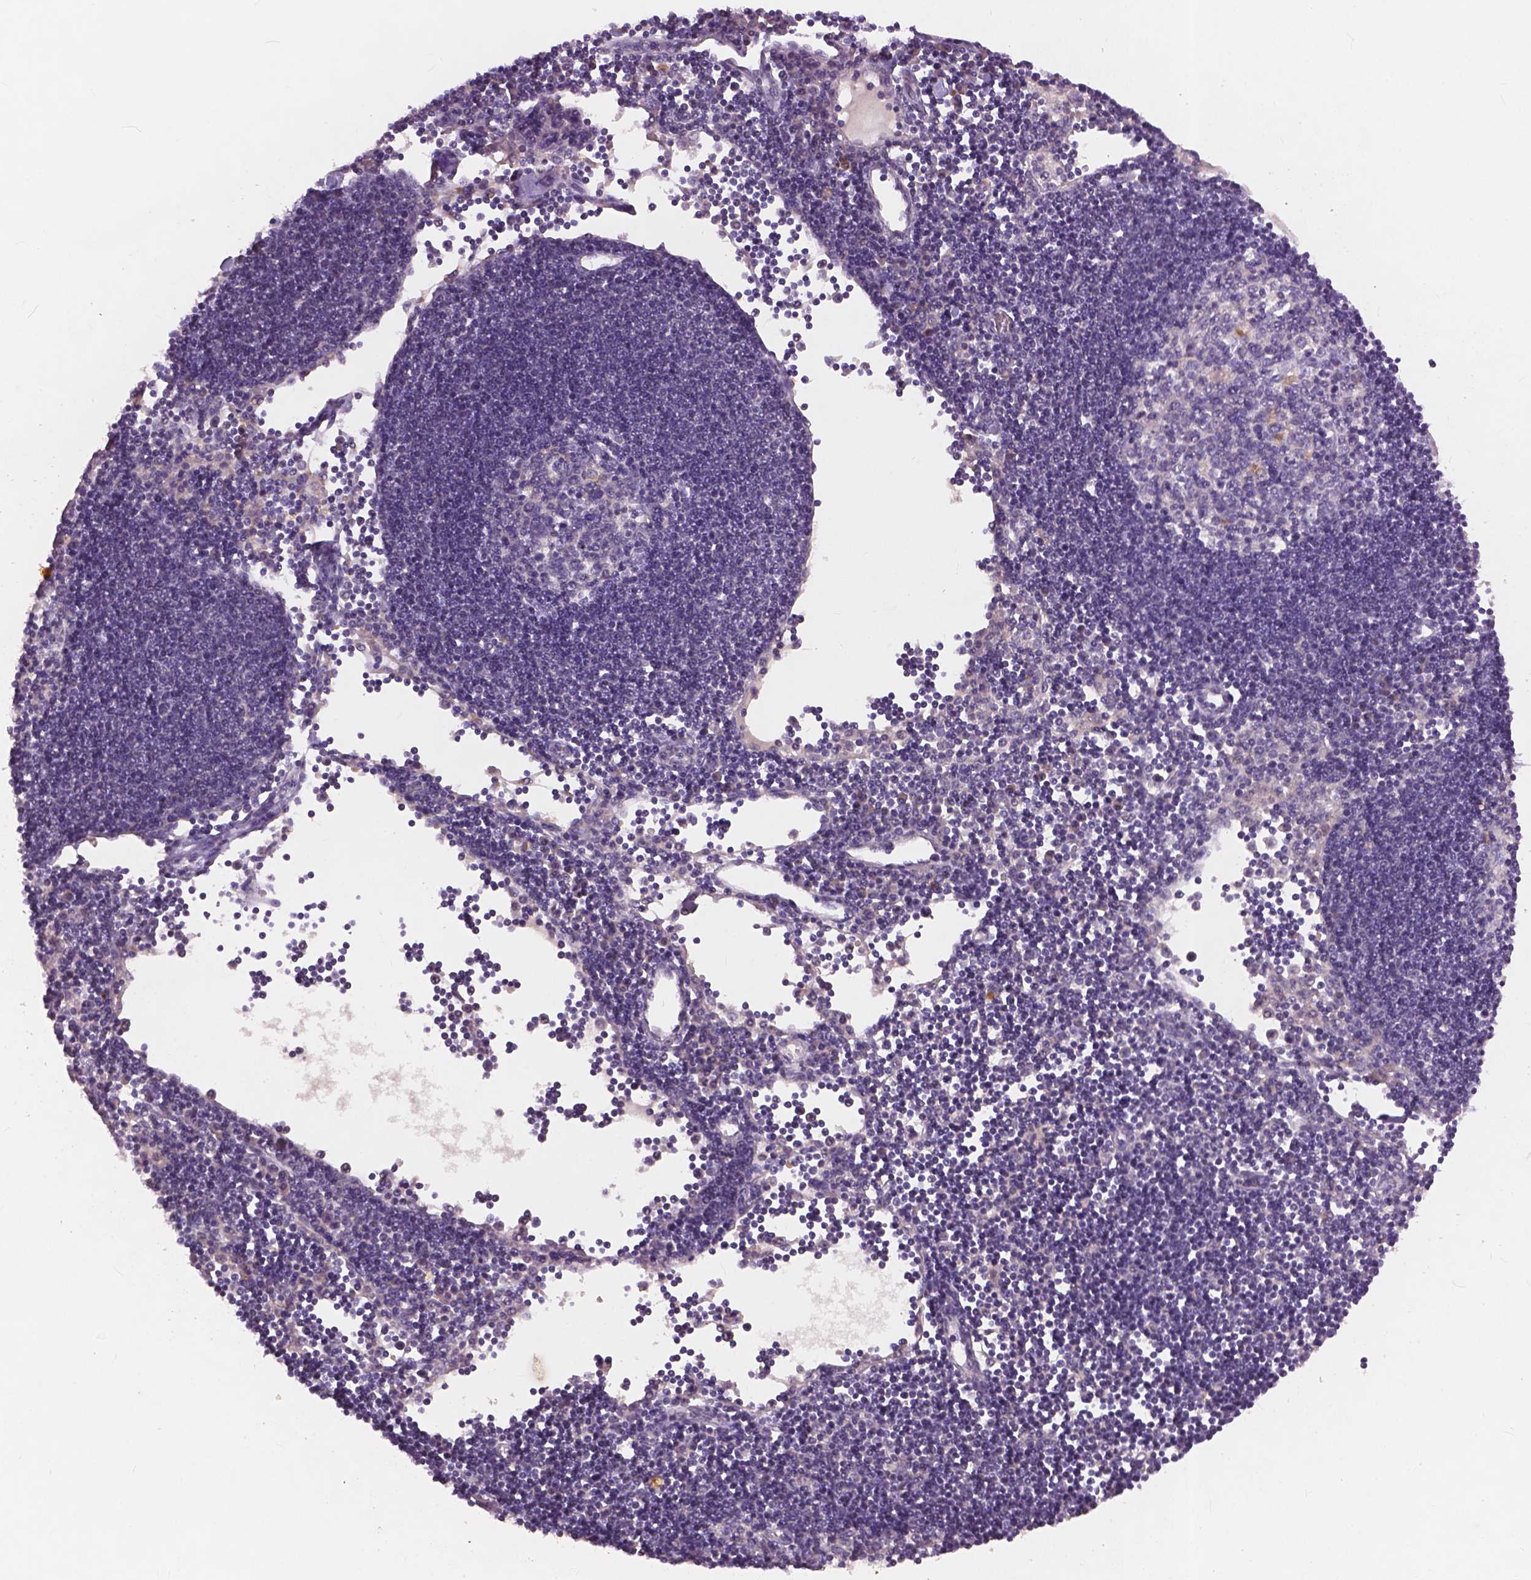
{"staining": {"intensity": "negative", "quantity": "none", "location": "none"}, "tissue": "lymph node", "cell_type": "Germinal center cells", "image_type": "normal", "snomed": [{"axis": "morphology", "description": "Normal tissue, NOS"}, {"axis": "topography", "description": "Lymph node"}], "caption": "Immunohistochemistry (IHC) of normal human lymph node demonstrates no staining in germinal center cells. (Brightfield microscopy of DAB (3,3'-diaminobenzidine) immunohistochemistry (IHC) at high magnification).", "gene": "KRT17", "patient": {"sex": "female", "age": 65}}